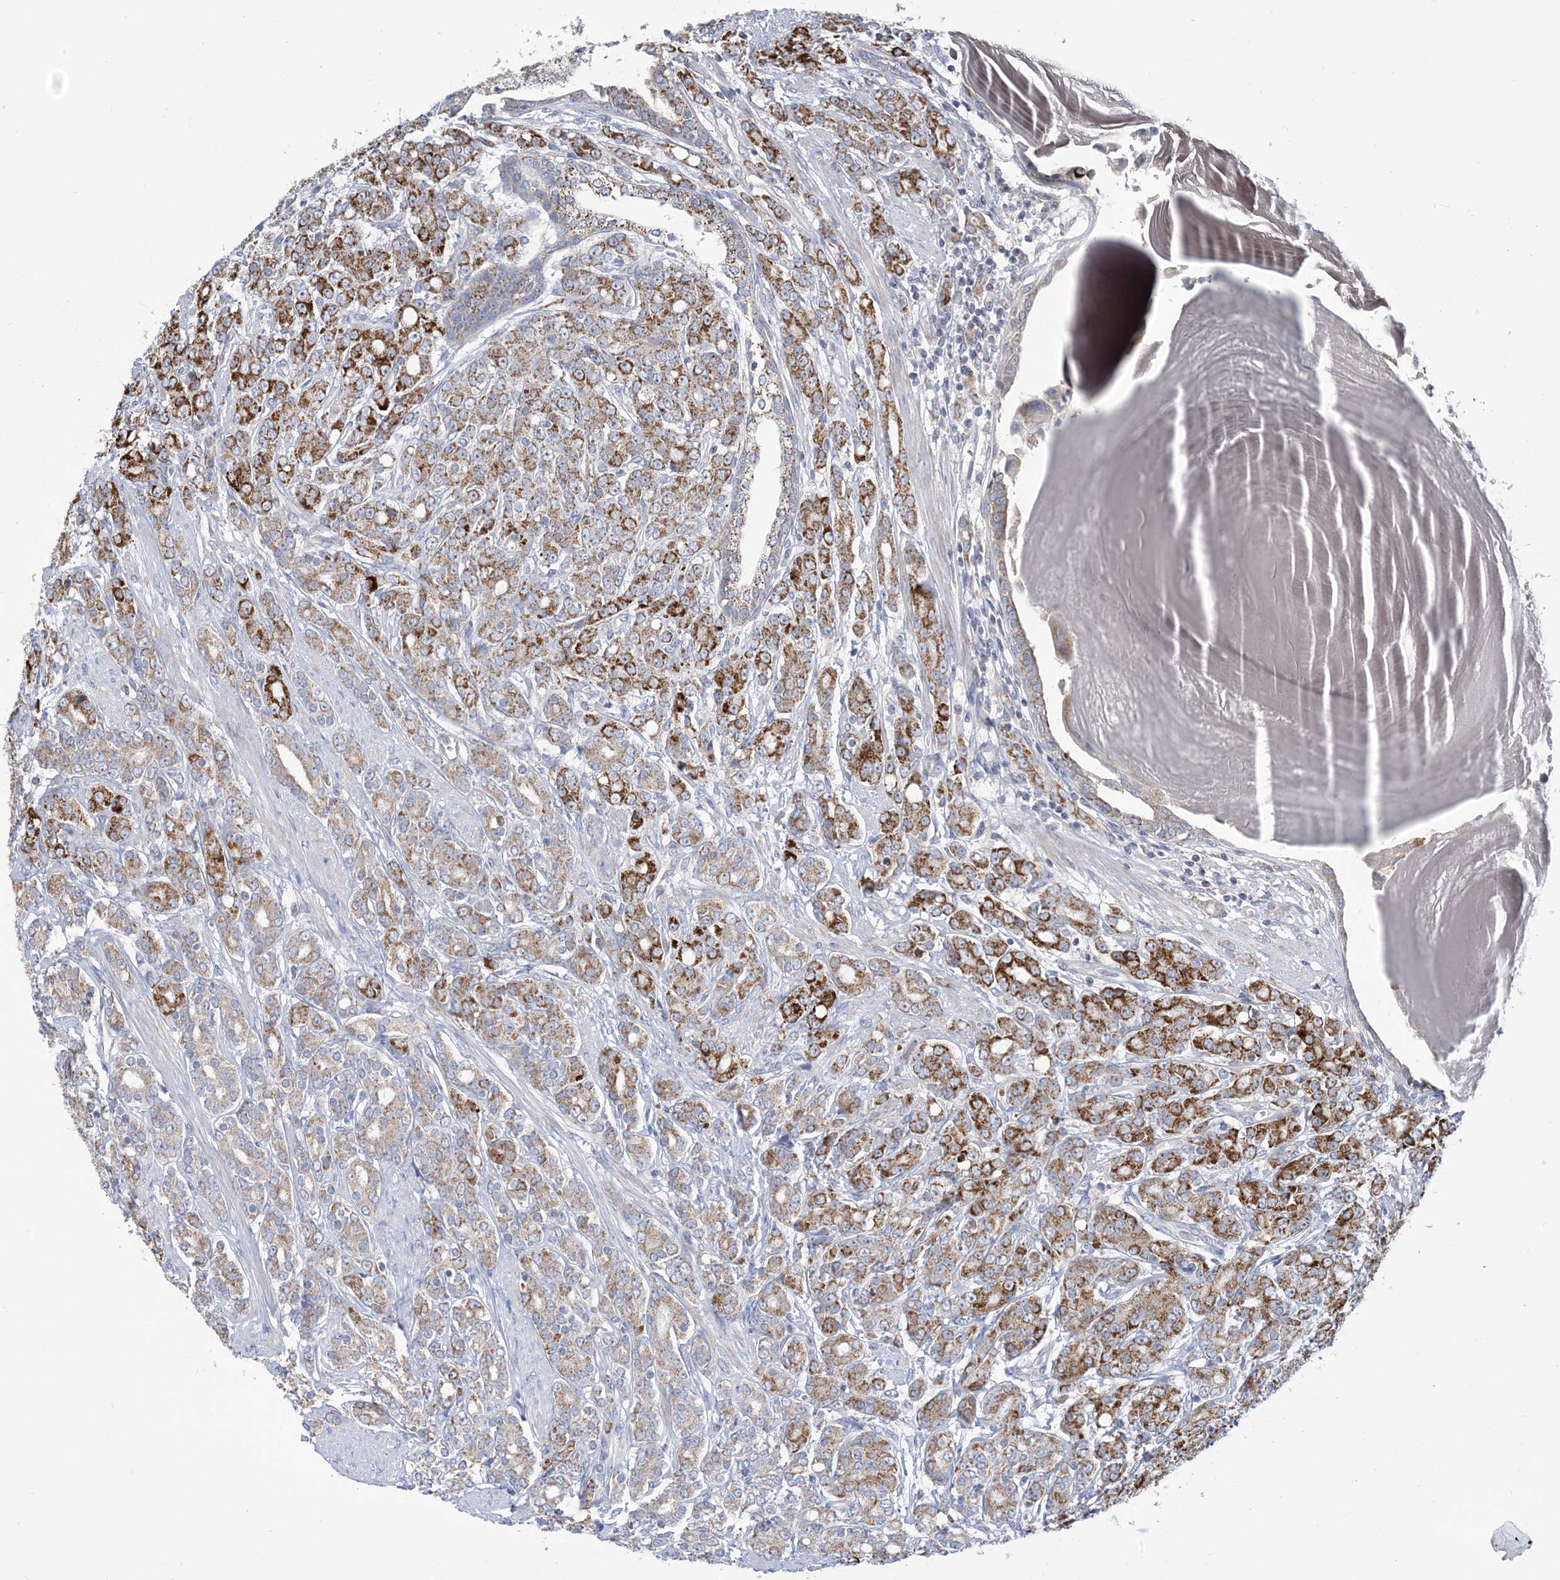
{"staining": {"intensity": "strong", "quantity": "25%-75%", "location": "cytoplasmic/membranous"}, "tissue": "prostate cancer", "cell_type": "Tumor cells", "image_type": "cancer", "snomed": [{"axis": "morphology", "description": "Adenocarcinoma, High grade"}, {"axis": "topography", "description": "Prostate"}], "caption": "About 25%-75% of tumor cells in prostate cancer show strong cytoplasmic/membranous protein positivity as visualized by brown immunohistochemical staining.", "gene": "CLEC16A", "patient": {"sex": "male", "age": 62}}